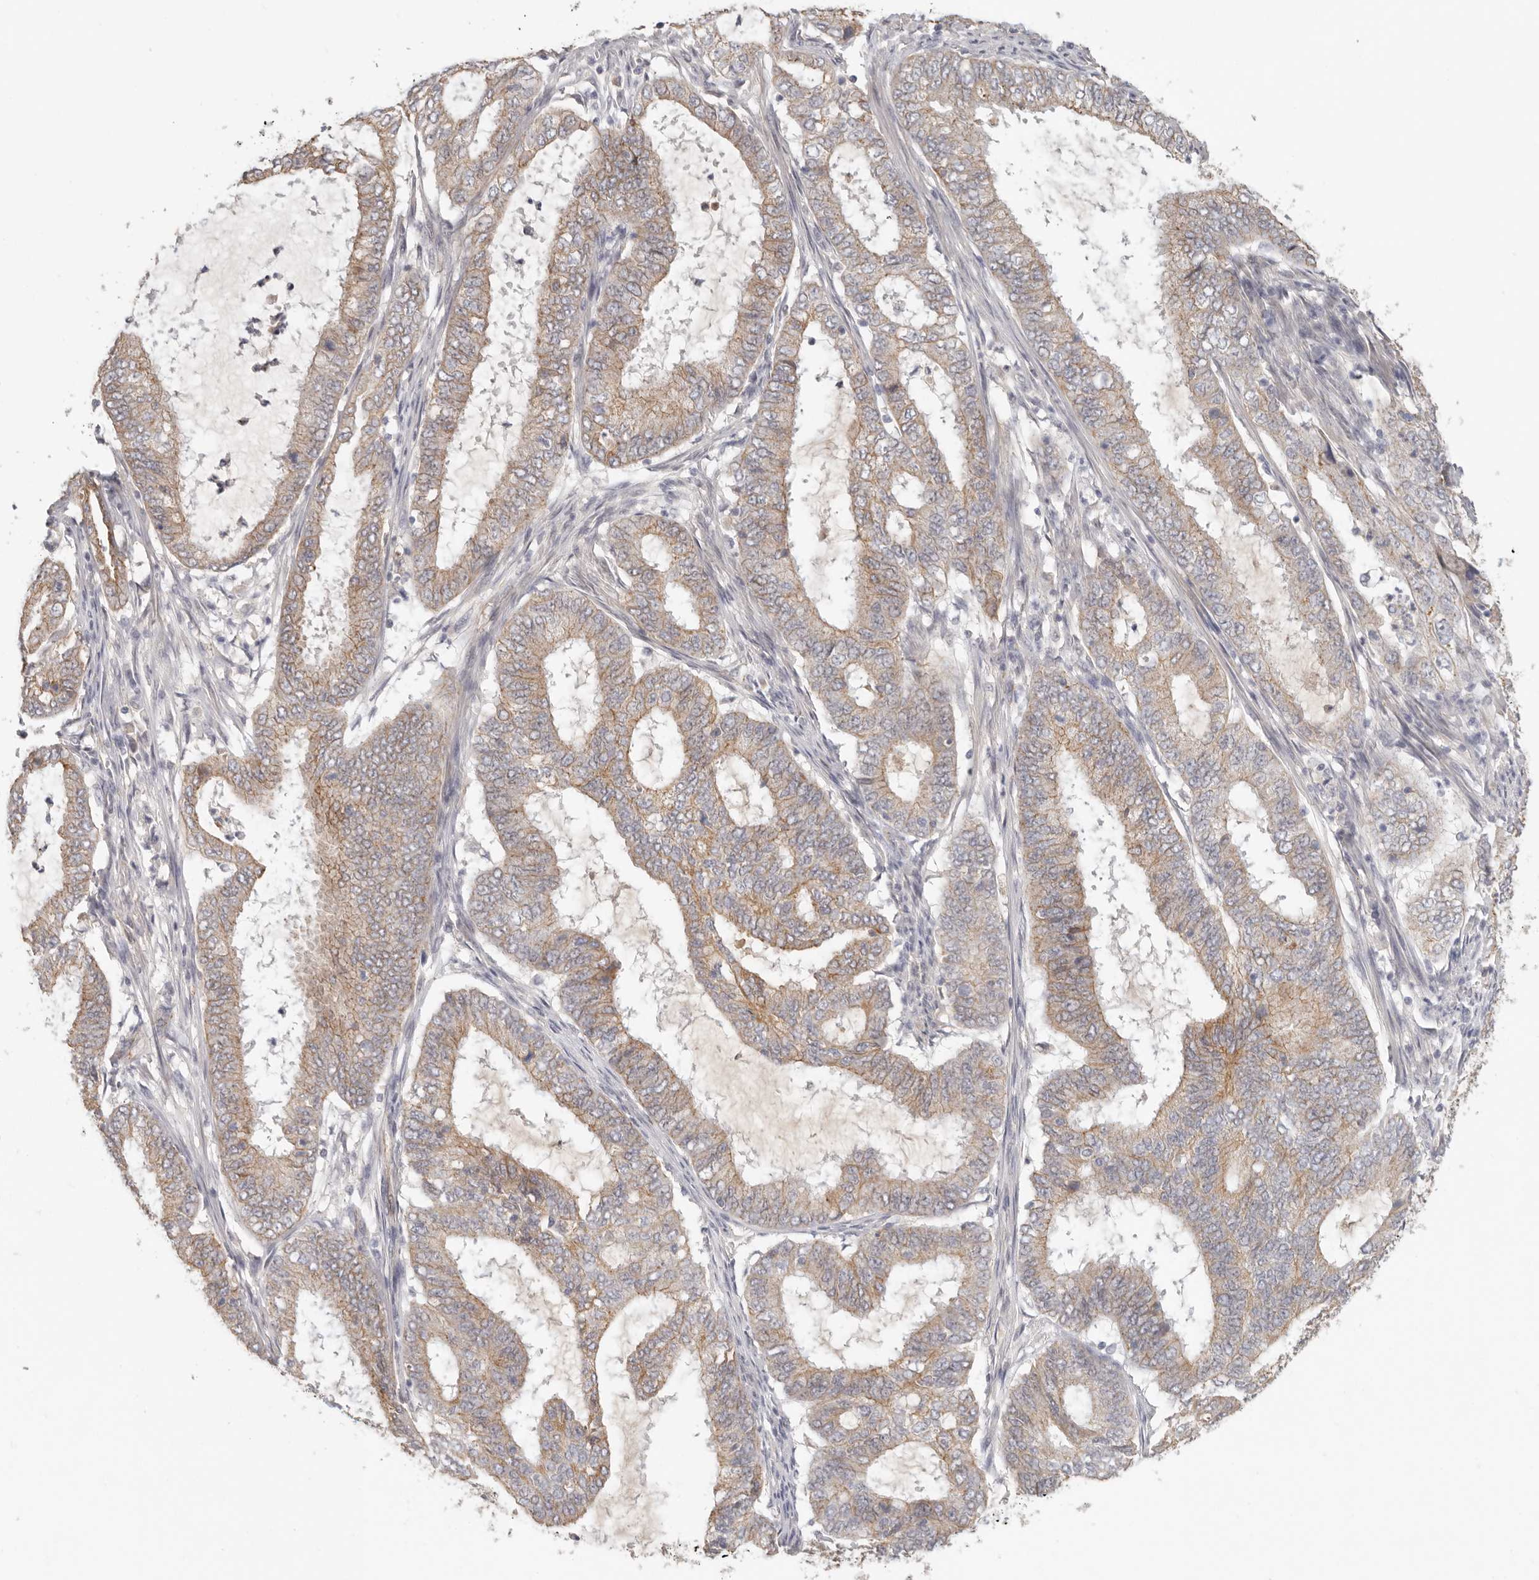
{"staining": {"intensity": "moderate", "quantity": ">75%", "location": "cytoplasmic/membranous"}, "tissue": "endometrial cancer", "cell_type": "Tumor cells", "image_type": "cancer", "snomed": [{"axis": "morphology", "description": "Adenocarcinoma, NOS"}, {"axis": "topography", "description": "Endometrium"}], "caption": "Adenocarcinoma (endometrial) was stained to show a protein in brown. There is medium levels of moderate cytoplasmic/membranous positivity in approximately >75% of tumor cells. (brown staining indicates protein expression, while blue staining denotes nuclei).", "gene": "ANXA9", "patient": {"sex": "female", "age": 51}}